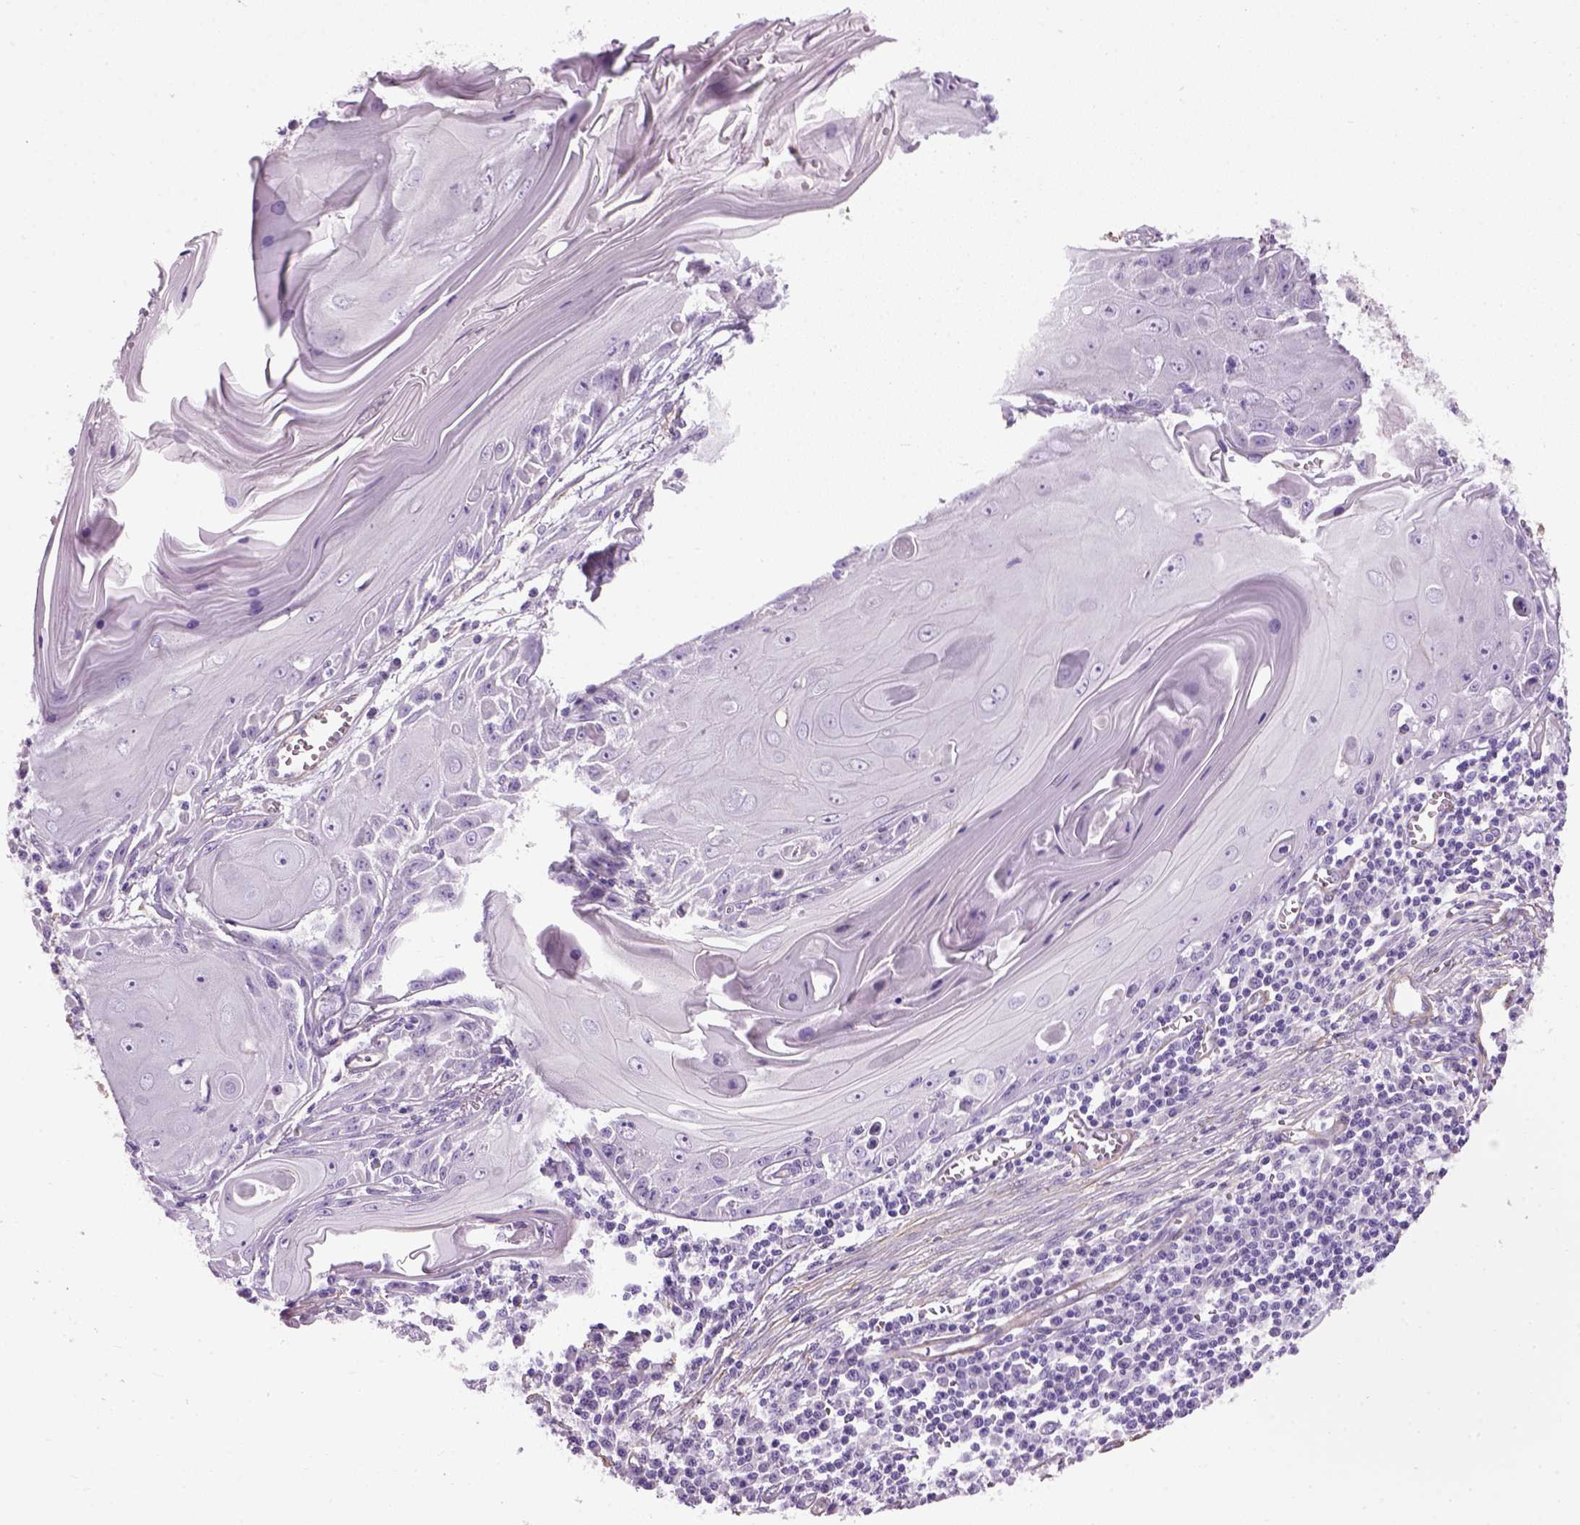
{"staining": {"intensity": "negative", "quantity": "none", "location": "none"}, "tissue": "skin cancer", "cell_type": "Tumor cells", "image_type": "cancer", "snomed": [{"axis": "morphology", "description": "Squamous cell carcinoma, NOS"}, {"axis": "topography", "description": "Skin"}, {"axis": "topography", "description": "Vulva"}], "caption": "A micrograph of squamous cell carcinoma (skin) stained for a protein reveals no brown staining in tumor cells.", "gene": "FAM161A", "patient": {"sex": "female", "age": 85}}